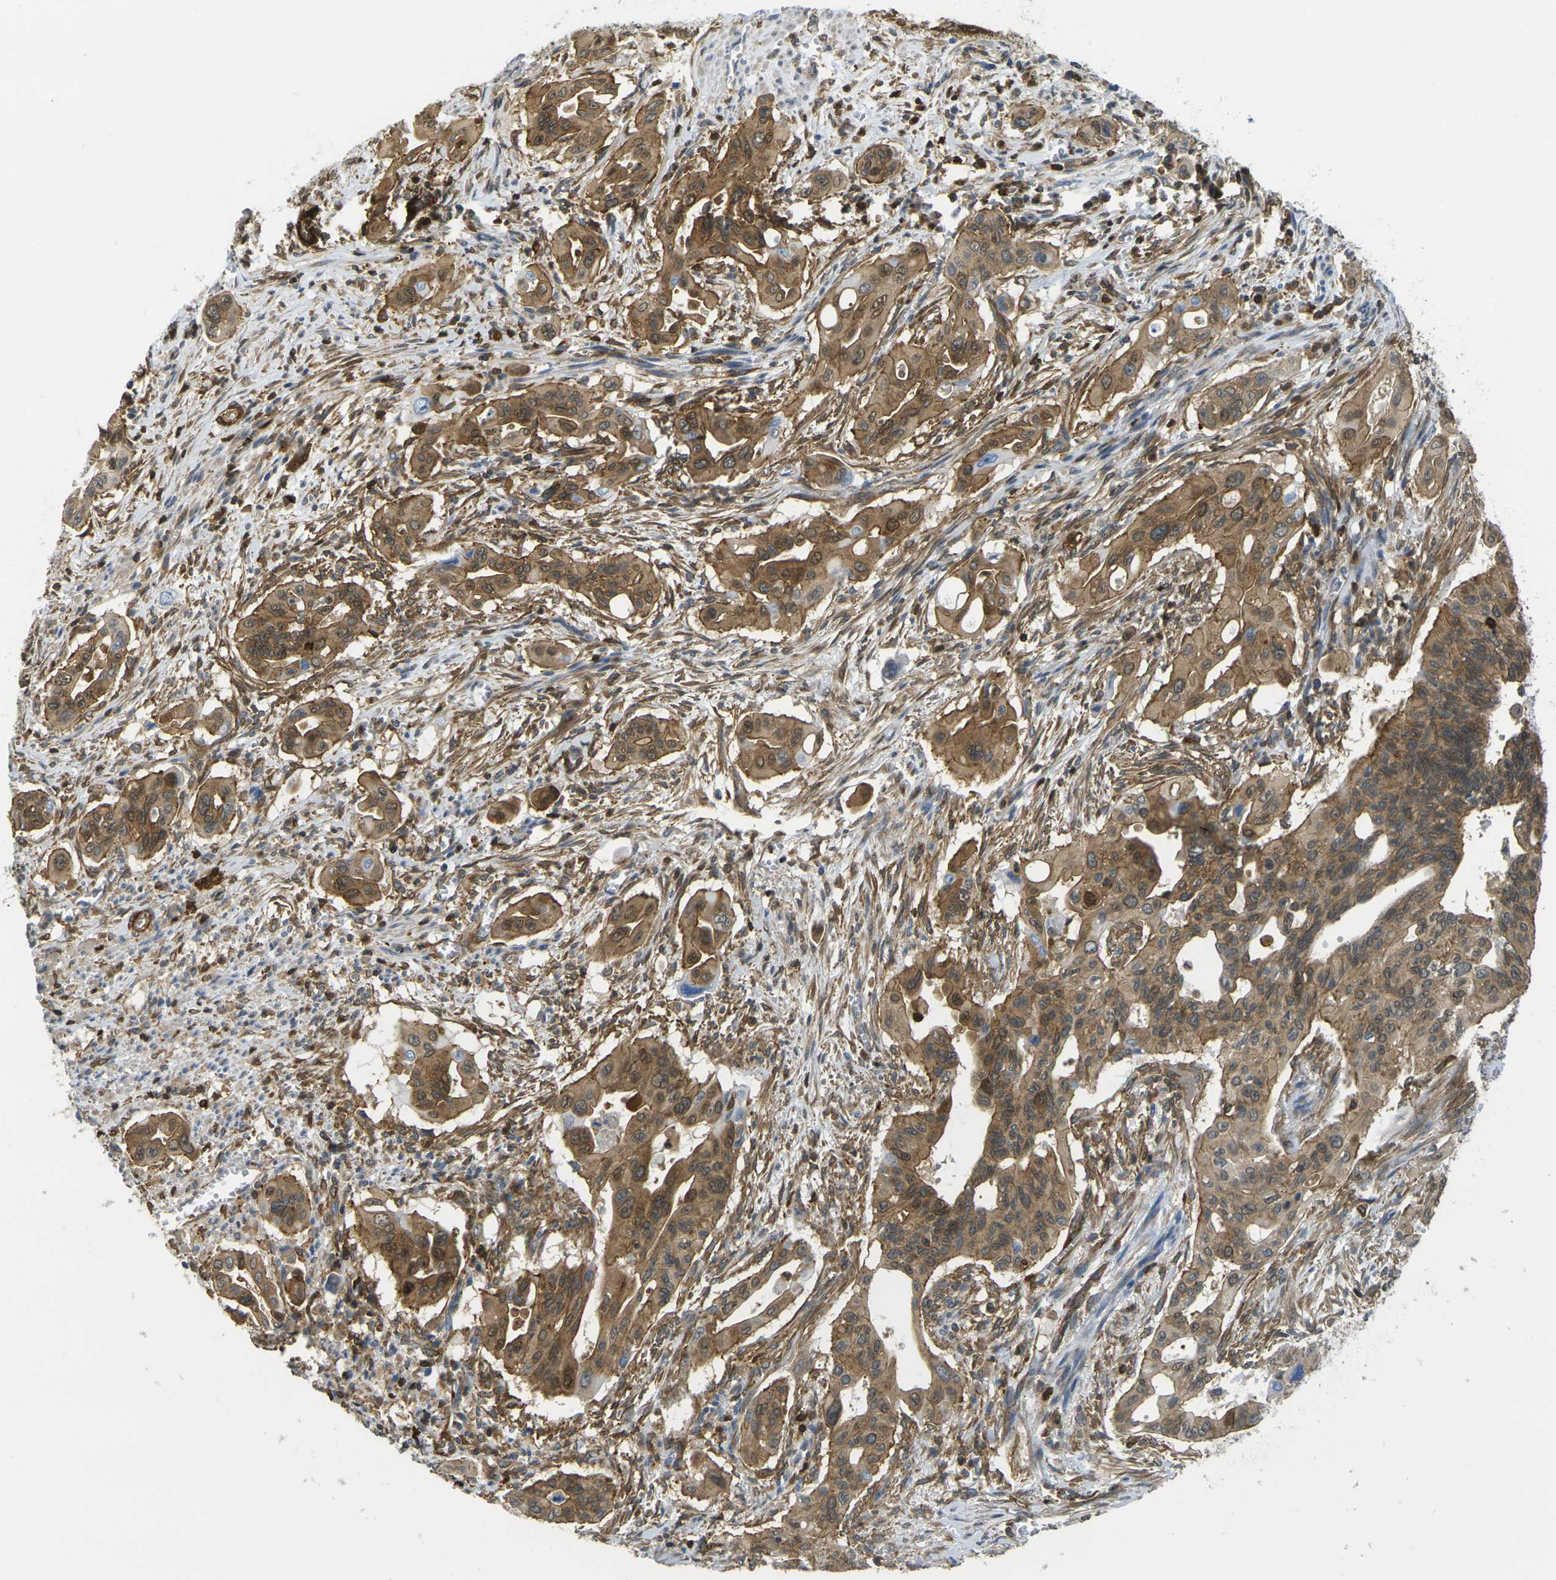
{"staining": {"intensity": "moderate", "quantity": ">75%", "location": "cytoplasmic/membranous,nuclear"}, "tissue": "pancreatic cancer", "cell_type": "Tumor cells", "image_type": "cancer", "snomed": [{"axis": "morphology", "description": "Adenocarcinoma, NOS"}, {"axis": "topography", "description": "Pancreas"}], "caption": "Tumor cells display medium levels of moderate cytoplasmic/membranous and nuclear expression in about >75% of cells in adenocarcinoma (pancreatic).", "gene": "LASP1", "patient": {"sex": "male", "age": 77}}